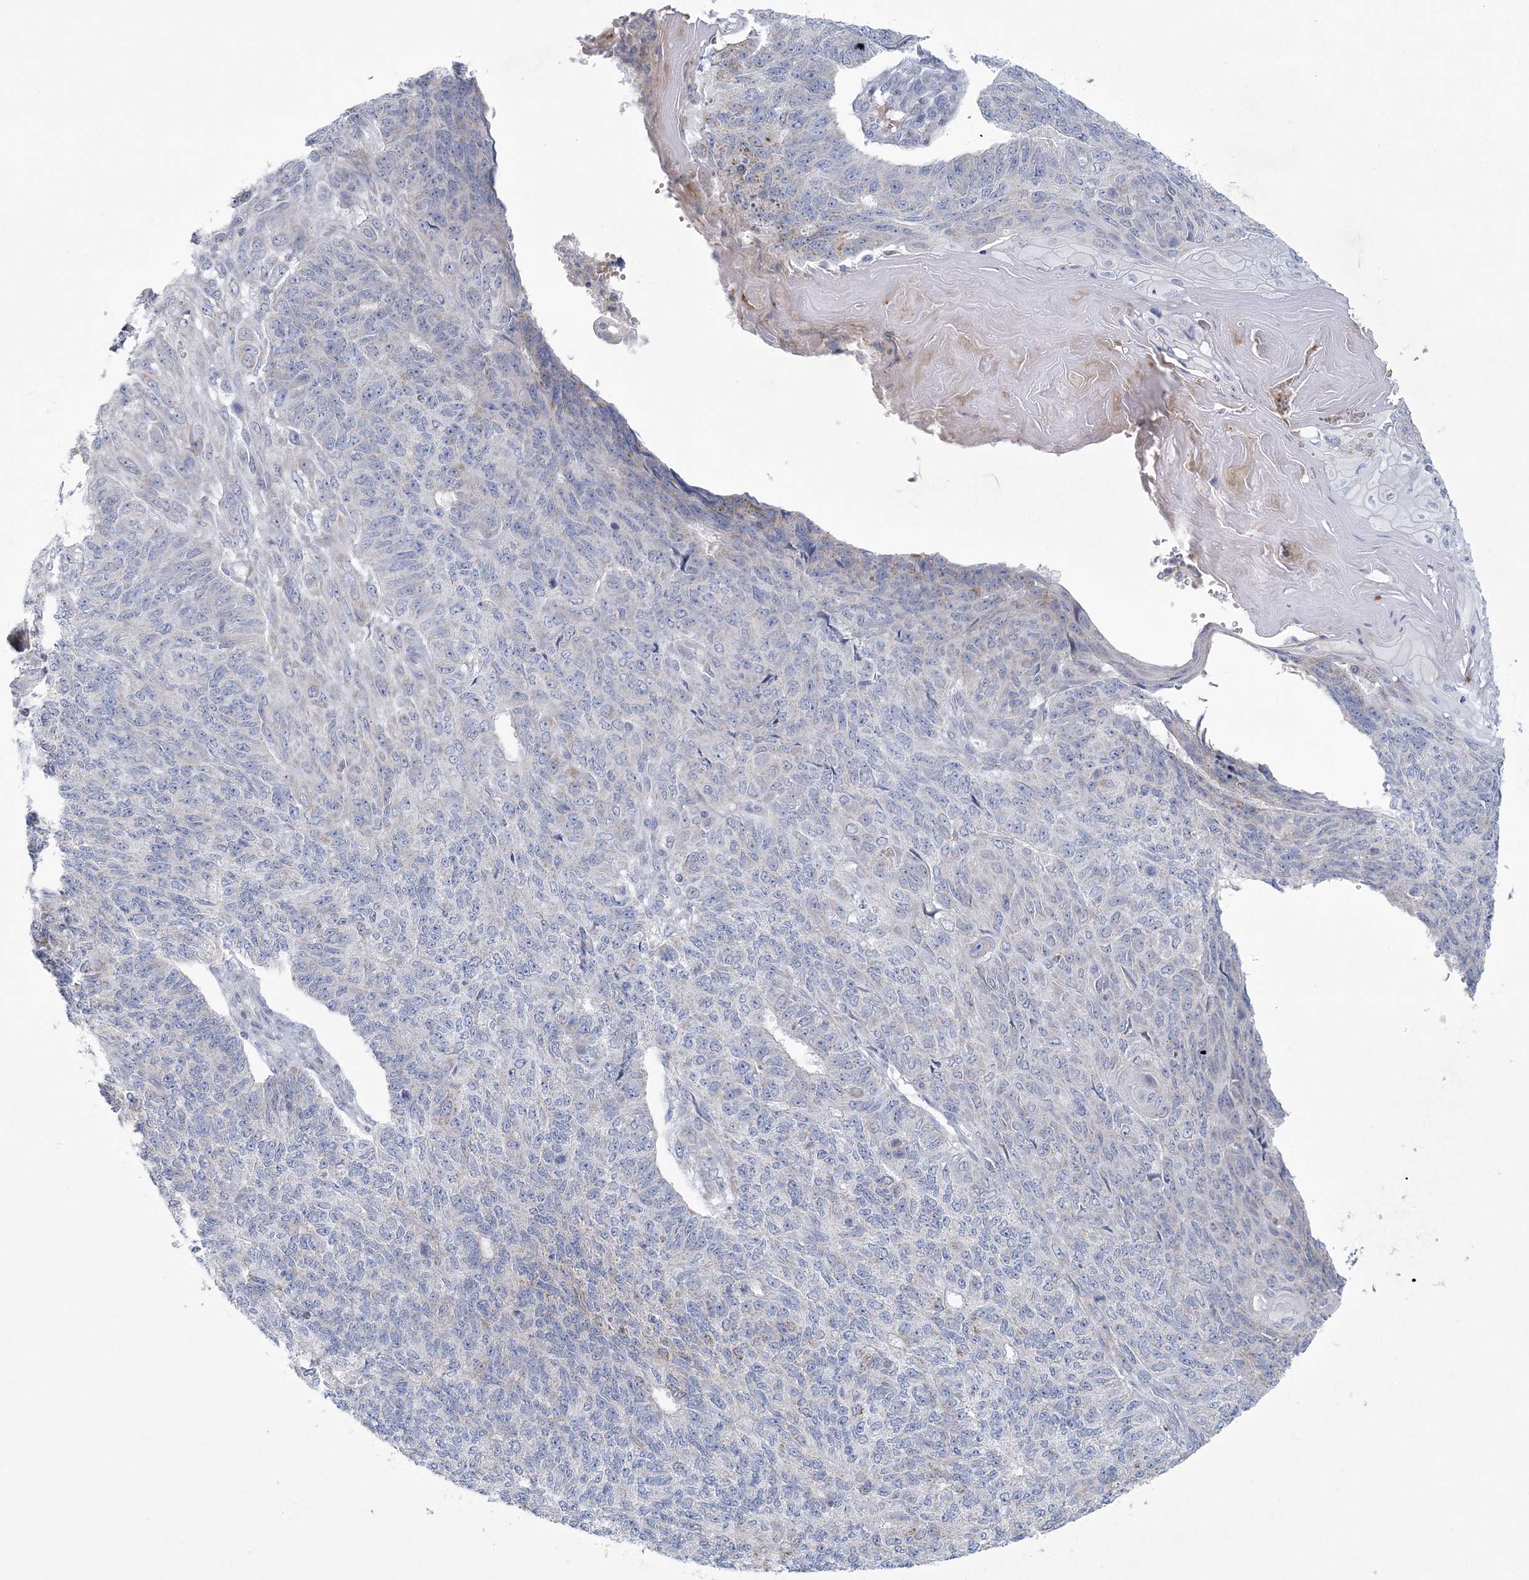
{"staining": {"intensity": "negative", "quantity": "none", "location": "none"}, "tissue": "endometrial cancer", "cell_type": "Tumor cells", "image_type": "cancer", "snomed": [{"axis": "morphology", "description": "Adenocarcinoma, NOS"}, {"axis": "topography", "description": "Endometrium"}], "caption": "Endometrial cancer was stained to show a protein in brown. There is no significant expression in tumor cells.", "gene": "NIPAL1", "patient": {"sex": "female", "age": 32}}